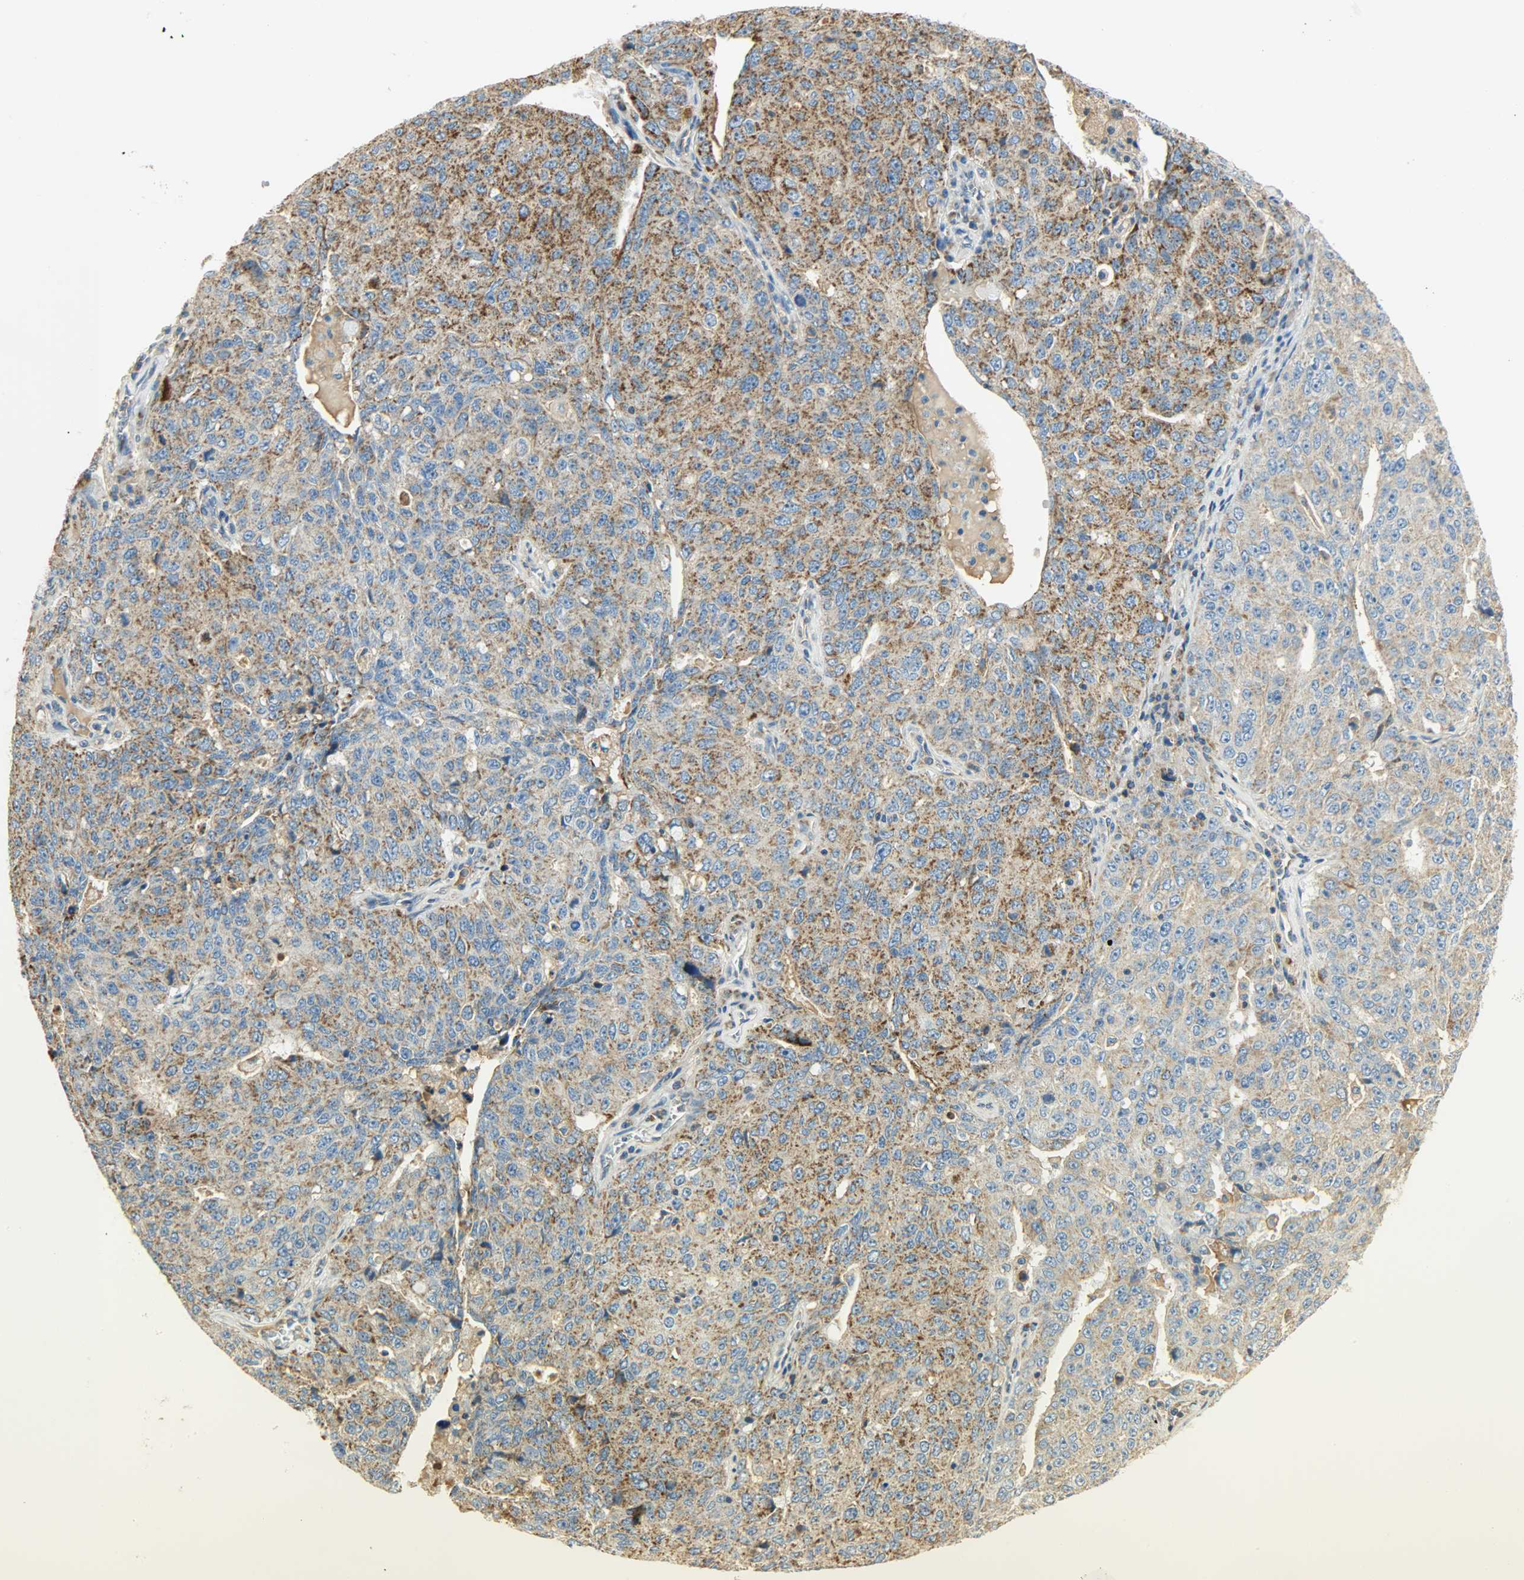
{"staining": {"intensity": "moderate", "quantity": ">75%", "location": "cytoplasmic/membranous"}, "tissue": "ovarian cancer", "cell_type": "Tumor cells", "image_type": "cancer", "snomed": [{"axis": "morphology", "description": "Carcinoma, endometroid"}, {"axis": "topography", "description": "Ovary"}], "caption": "An IHC image of neoplastic tissue is shown. Protein staining in brown labels moderate cytoplasmic/membranous positivity in ovarian cancer (endometroid carcinoma) within tumor cells.", "gene": "NNT", "patient": {"sex": "female", "age": 62}}